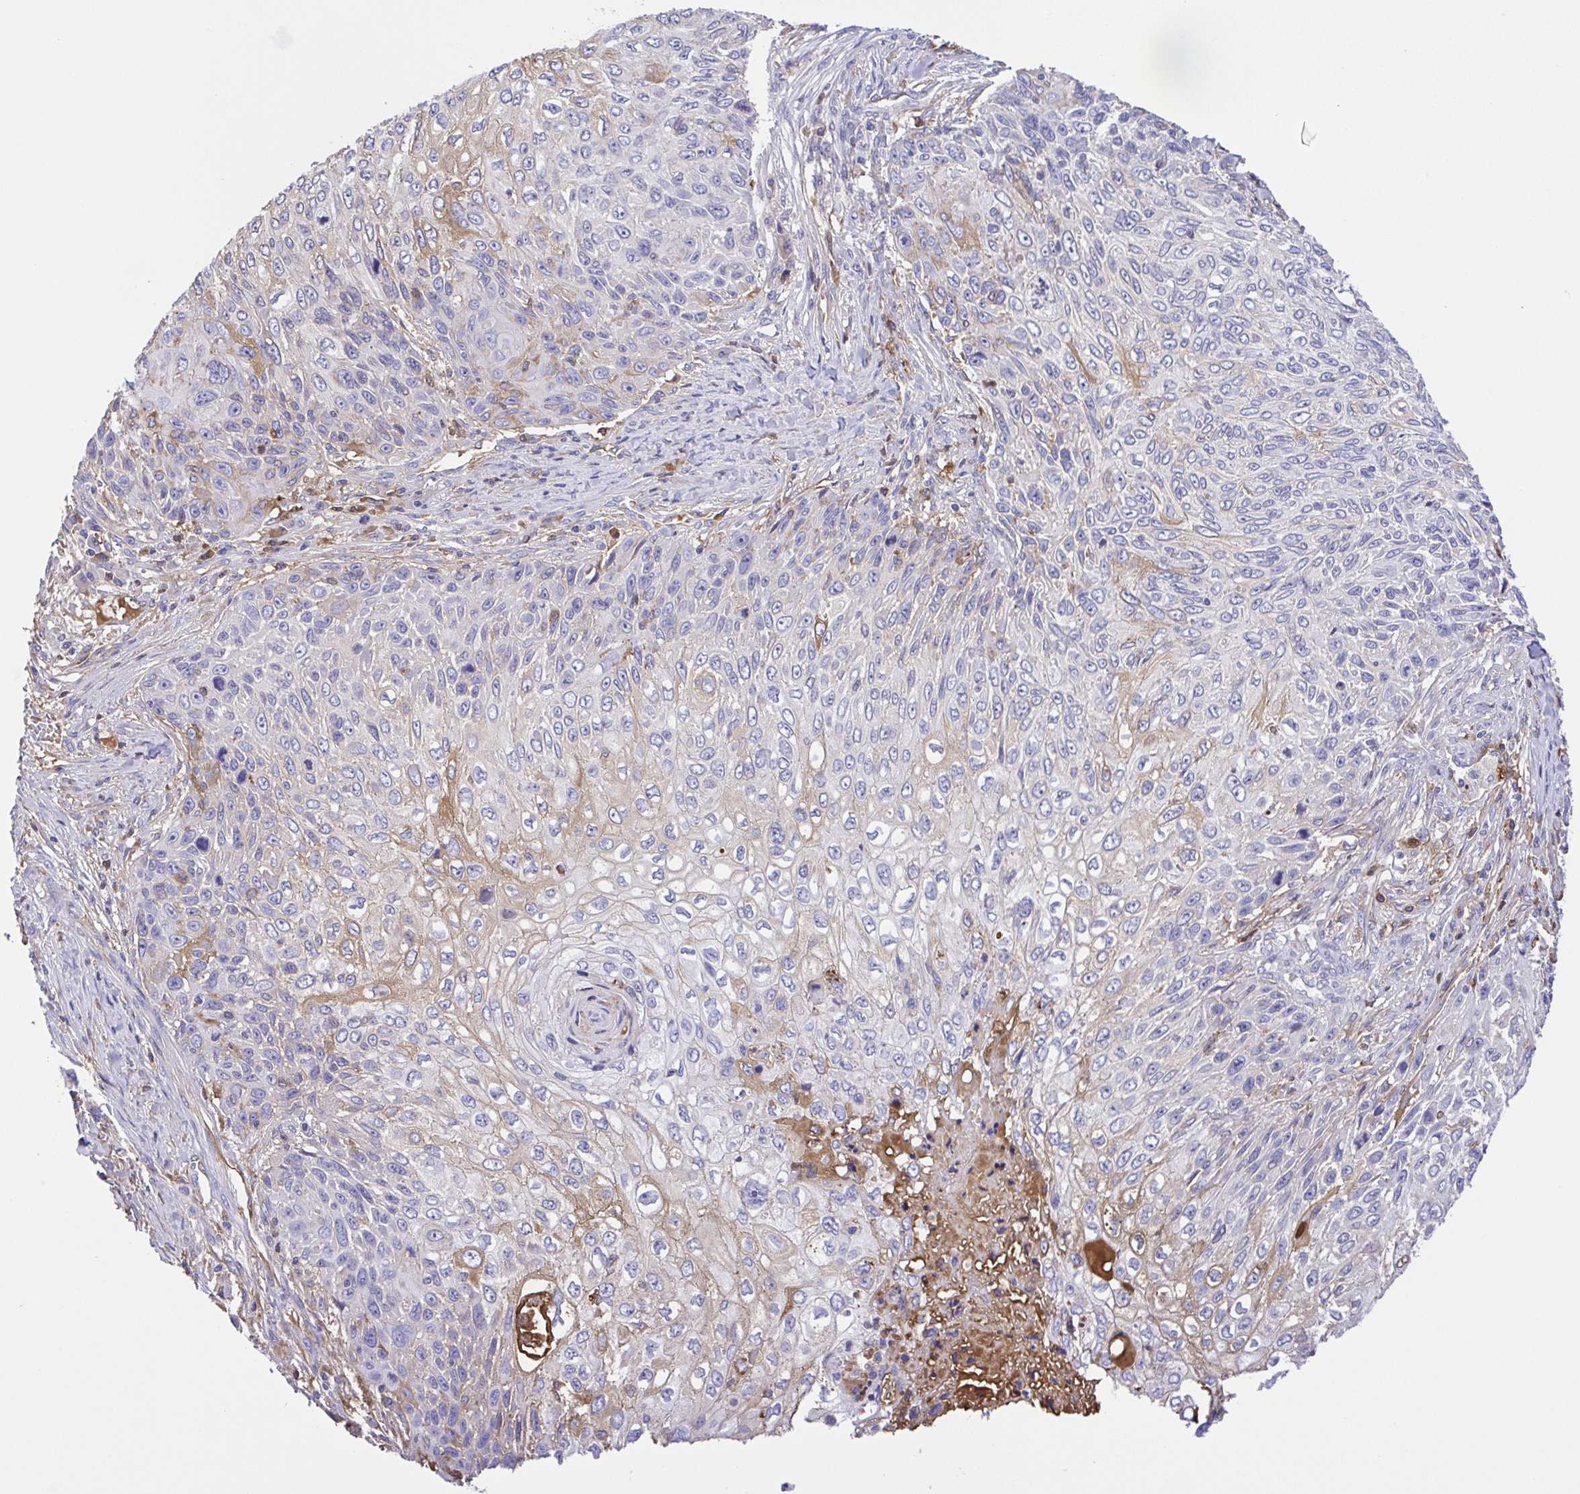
{"staining": {"intensity": "weak", "quantity": "<25%", "location": "cytoplasmic/membranous"}, "tissue": "skin cancer", "cell_type": "Tumor cells", "image_type": "cancer", "snomed": [{"axis": "morphology", "description": "Squamous cell carcinoma, NOS"}, {"axis": "topography", "description": "Skin"}], "caption": "The micrograph exhibits no staining of tumor cells in squamous cell carcinoma (skin). Brightfield microscopy of immunohistochemistry stained with DAB (brown) and hematoxylin (blue), captured at high magnification.", "gene": "IGFL1", "patient": {"sex": "male", "age": 92}}